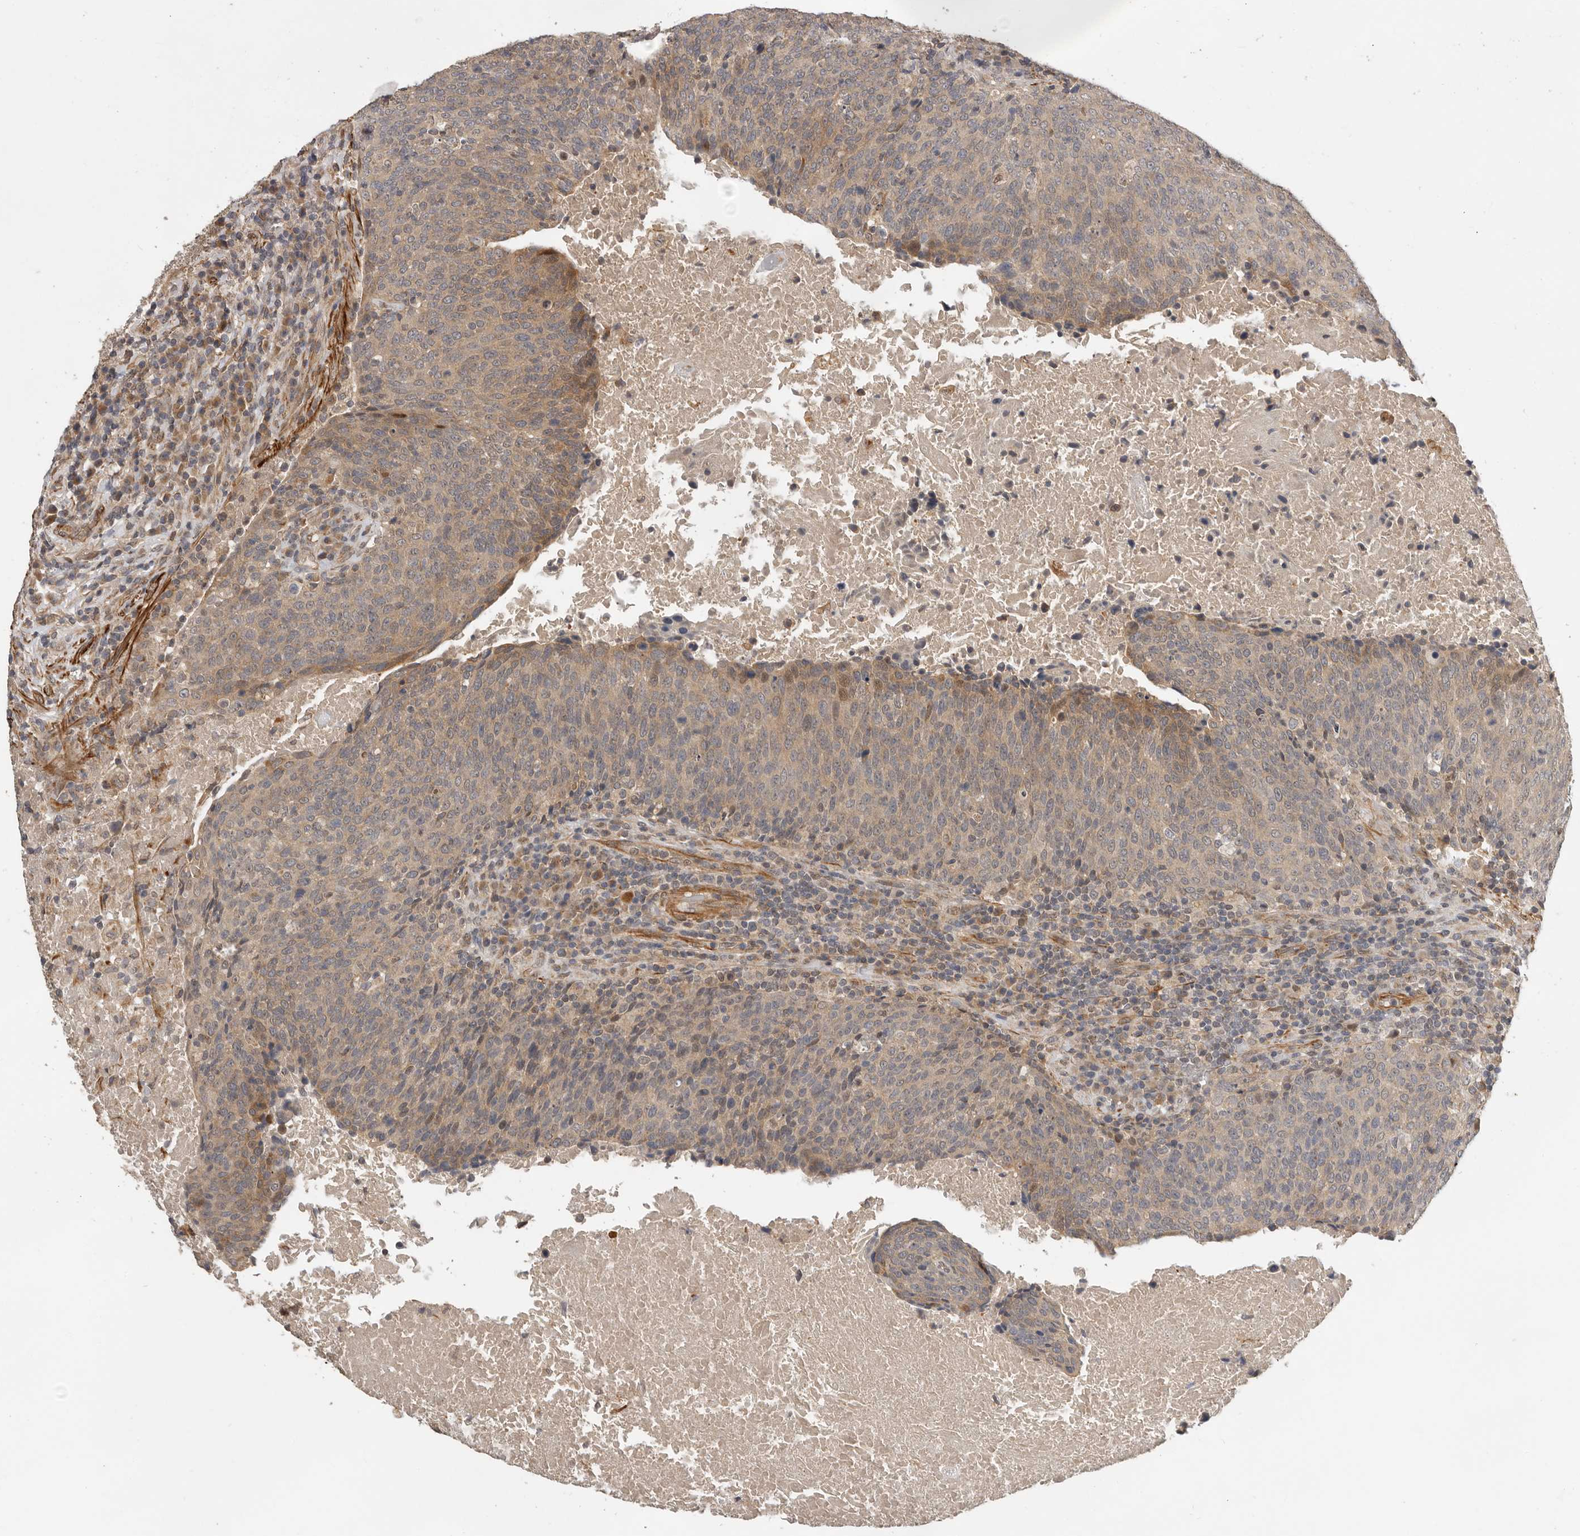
{"staining": {"intensity": "weak", "quantity": ">75%", "location": "cytoplasmic/membranous"}, "tissue": "head and neck cancer", "cell_type": "Tumor cells", "image_type": "cancer", "snomed": [{"axis": "morphology", "description": "Squamous cell carcinoma, NOS"}, {"axis": "morphology", "description": "Squamous cell carcinoma, metastatic, NOS"}, {"axis": "topography", "description": "Lymph node"}, {"axis": "topography", "description": "Head-Neck"}], "caption": "High-magnification brightfield microscopy of metastatic squamous cell carcinoma (head and neck) stained with DAB (brown) and counterstained with hematoxylin (blue). tumor cells exhibit weak cytoplasmic/membranous expression is seen in approximately>75% of cells. The staining was performed using DAB to visualize the protein expression in brown, while the nuclei were stained in blue with hematoxylin (Magnification: 20x).", "gene": "RNF157", "patient": {"sex": "male", "age": 62}}